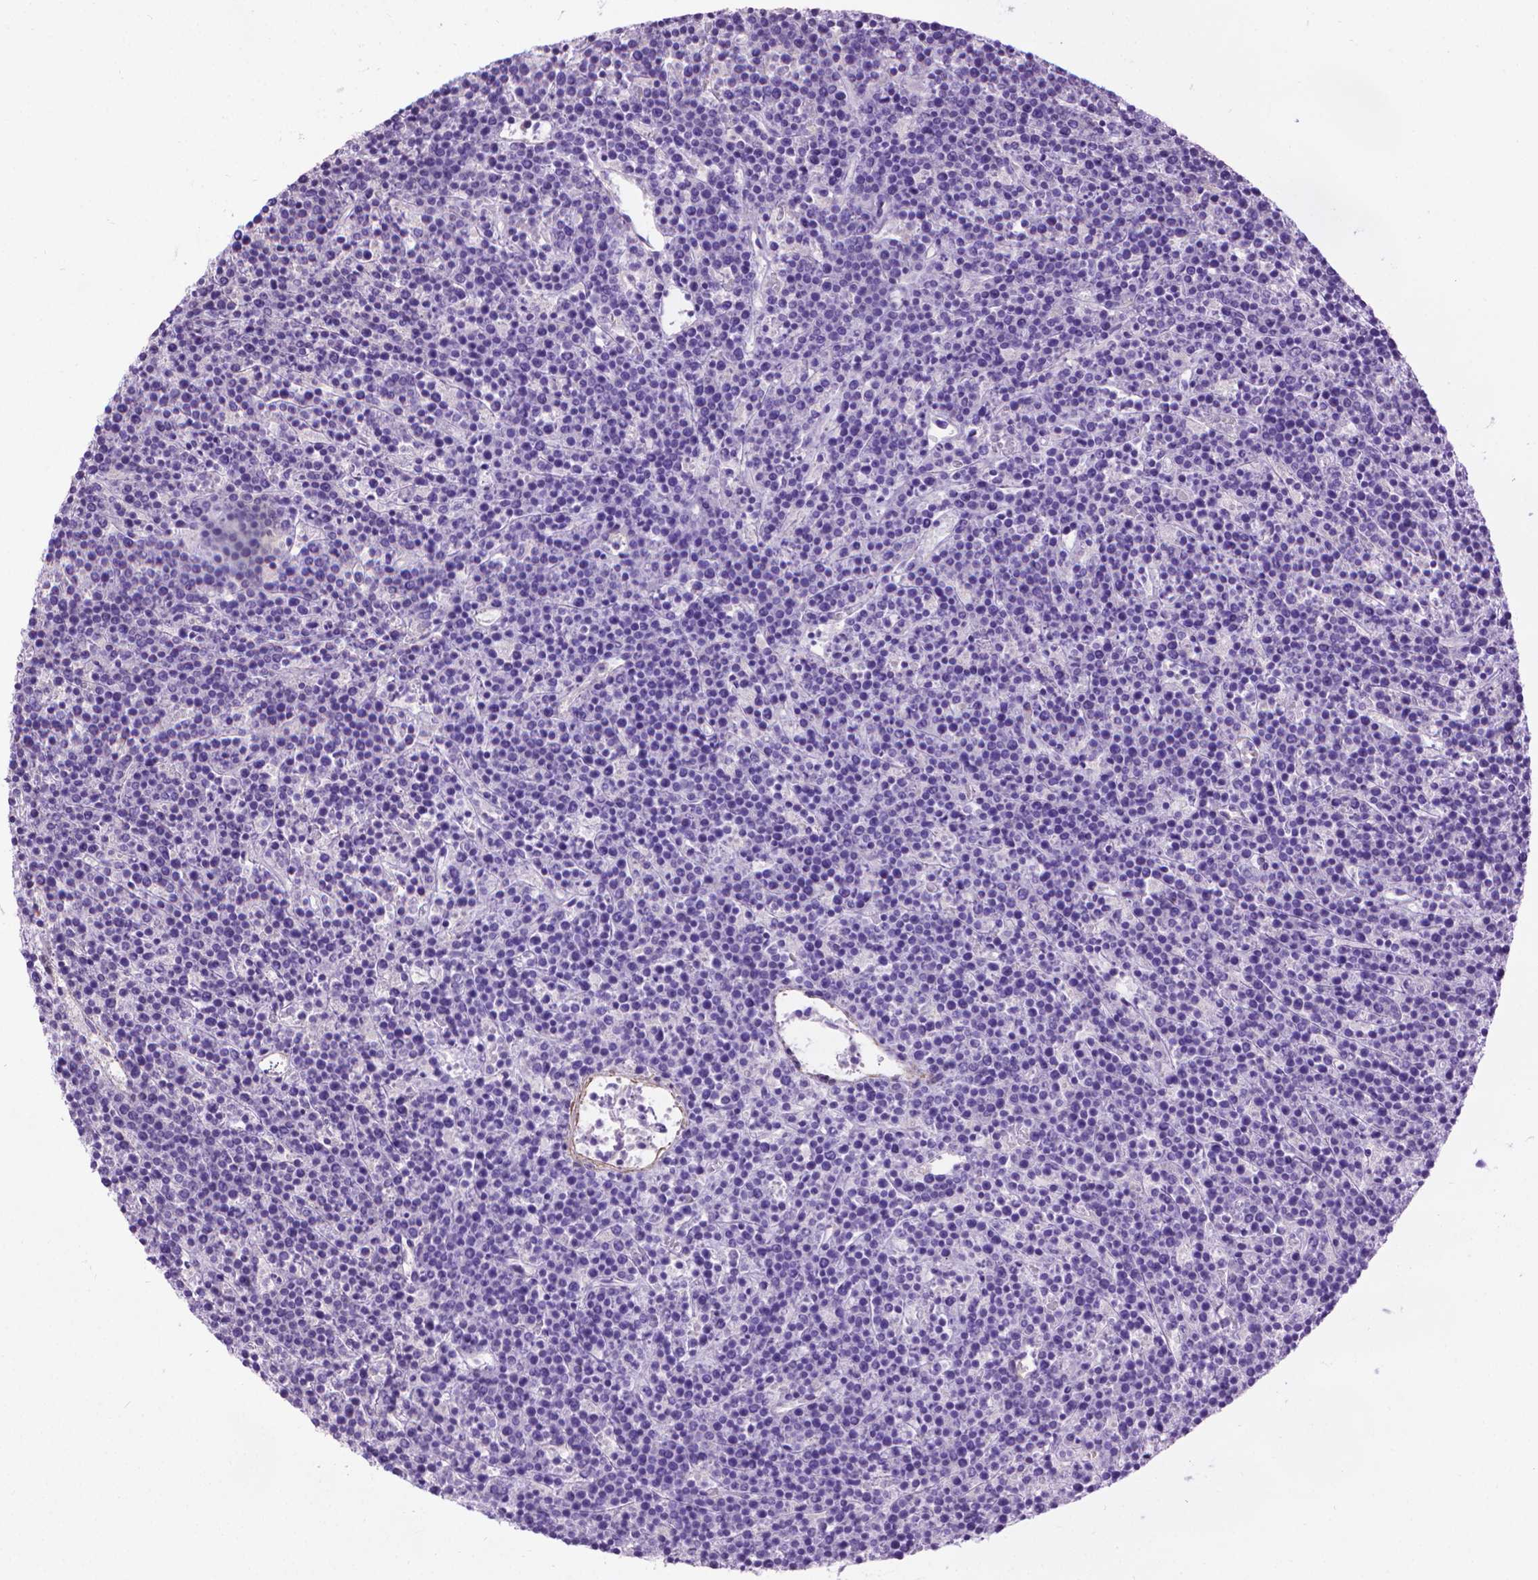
{"staining": {"intensity": "negative", "quantity": "none", "location": "none"}, "tissue": "lymphoma", "cell_type": "Tumor cells", "image_type": "cancer", "snomed": [{"axis": "morphology", "description": "Malignant lymphoma, non-Hodgkin's type, High grade"}, {"axis": "topography", "description": "Ovary"}], "caption": "DAB immunohistochemical staining of human high-grade malignant lymphoma, non-Hodgkin's type shows no significant positivity in tumor cells.", "gene": "AQP10", "patient": {"sex": "female", "age": 56}}